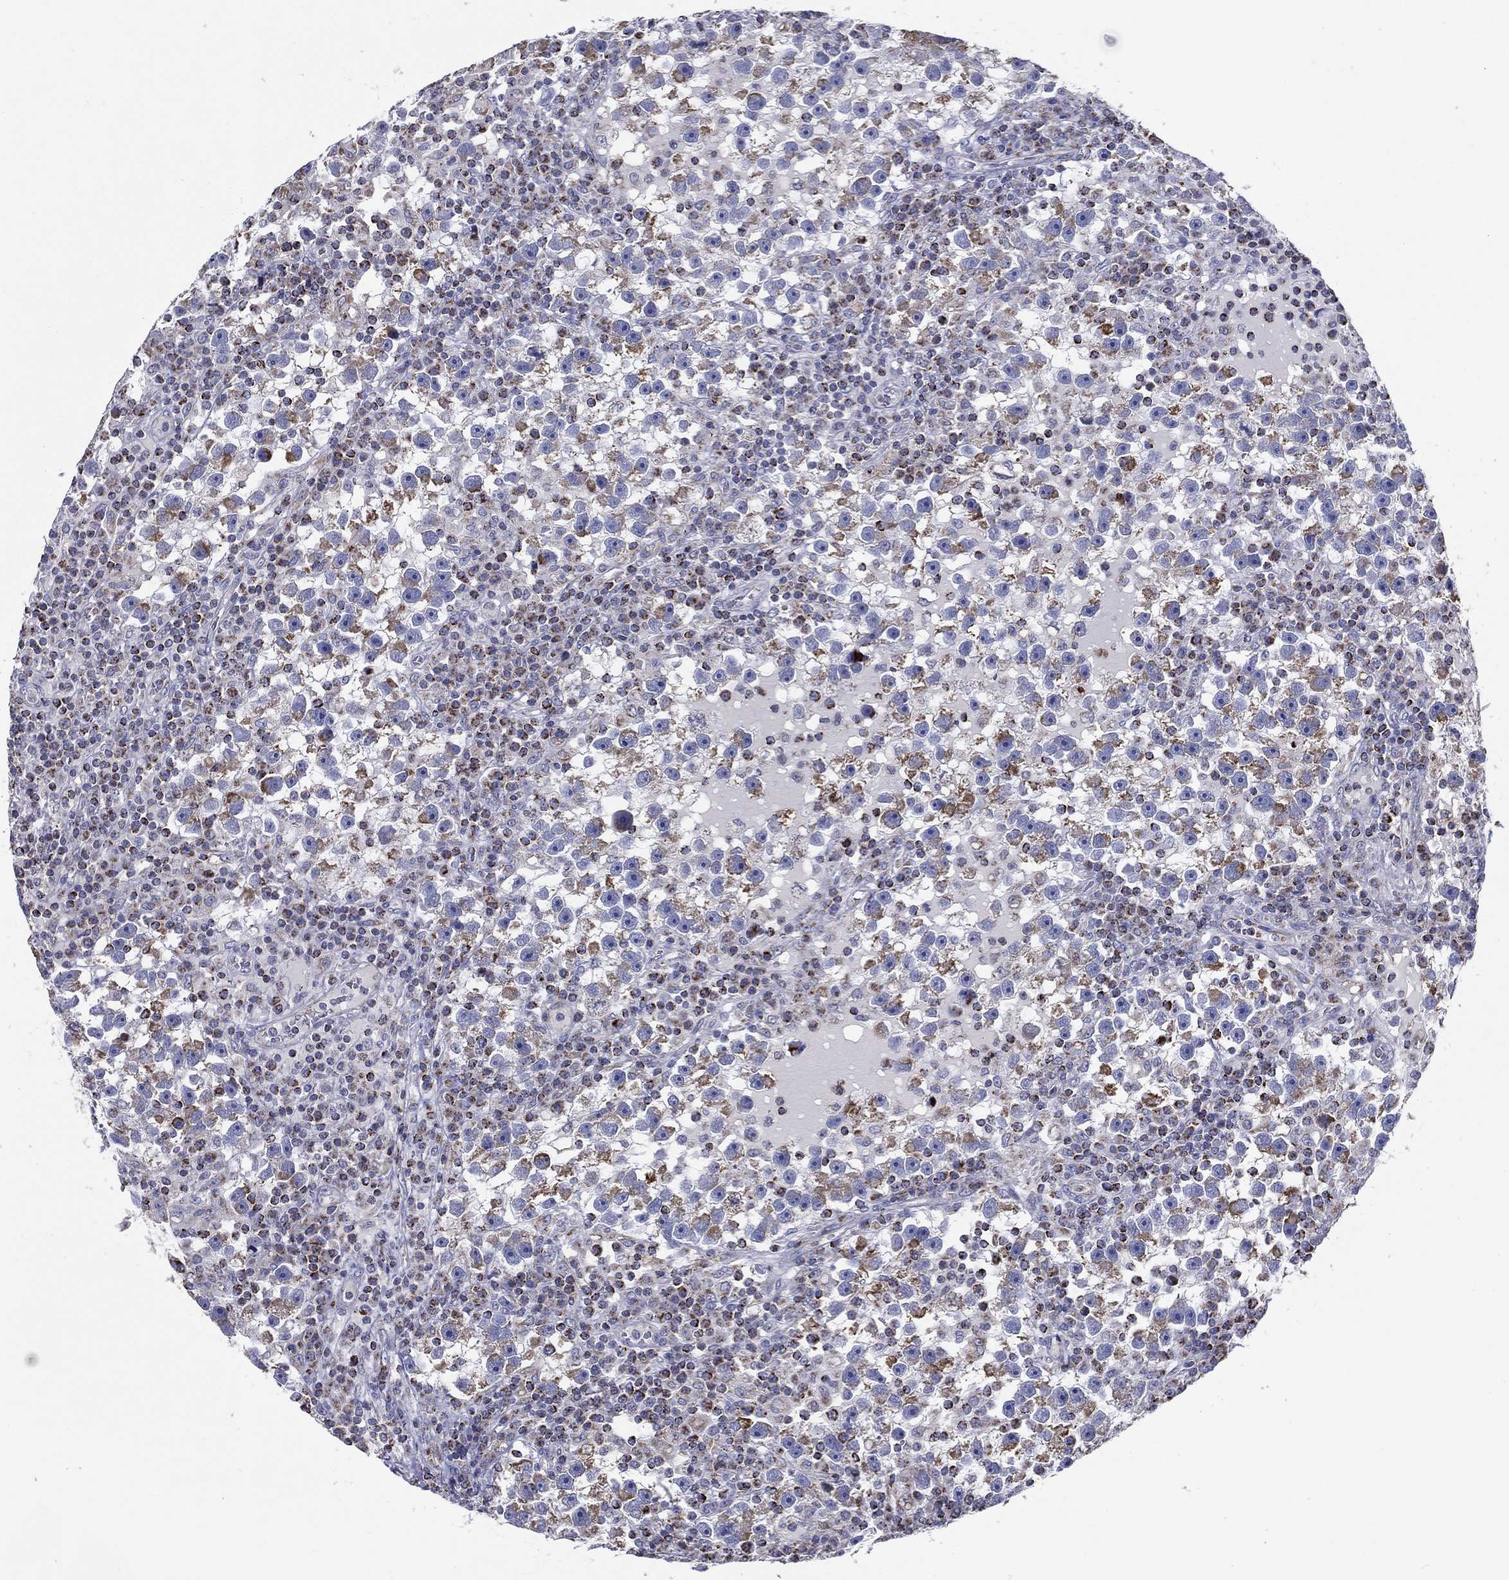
{"staining": {"intensity": "strong", "quantity": "<25%", "location": "cytoplasmic/membranous"}, "tissue": "testis cancer", "cell_type": "Tumor cells", "image_type": "cancer", "snomed": [{"axis": "morphology", "description": "Seminoma, NOS"}, {"axis": "topography", "description": "Testis"}], "caption": "This photomicrograph reveals immunohistochemistry (IHC) staining of human testis seminoma, with medium strong cytoplasmic/membranous positivity in about <25% of tumor cells.", "gene": "SFXN1", "patient": {"sex": "male", "age": 47}}